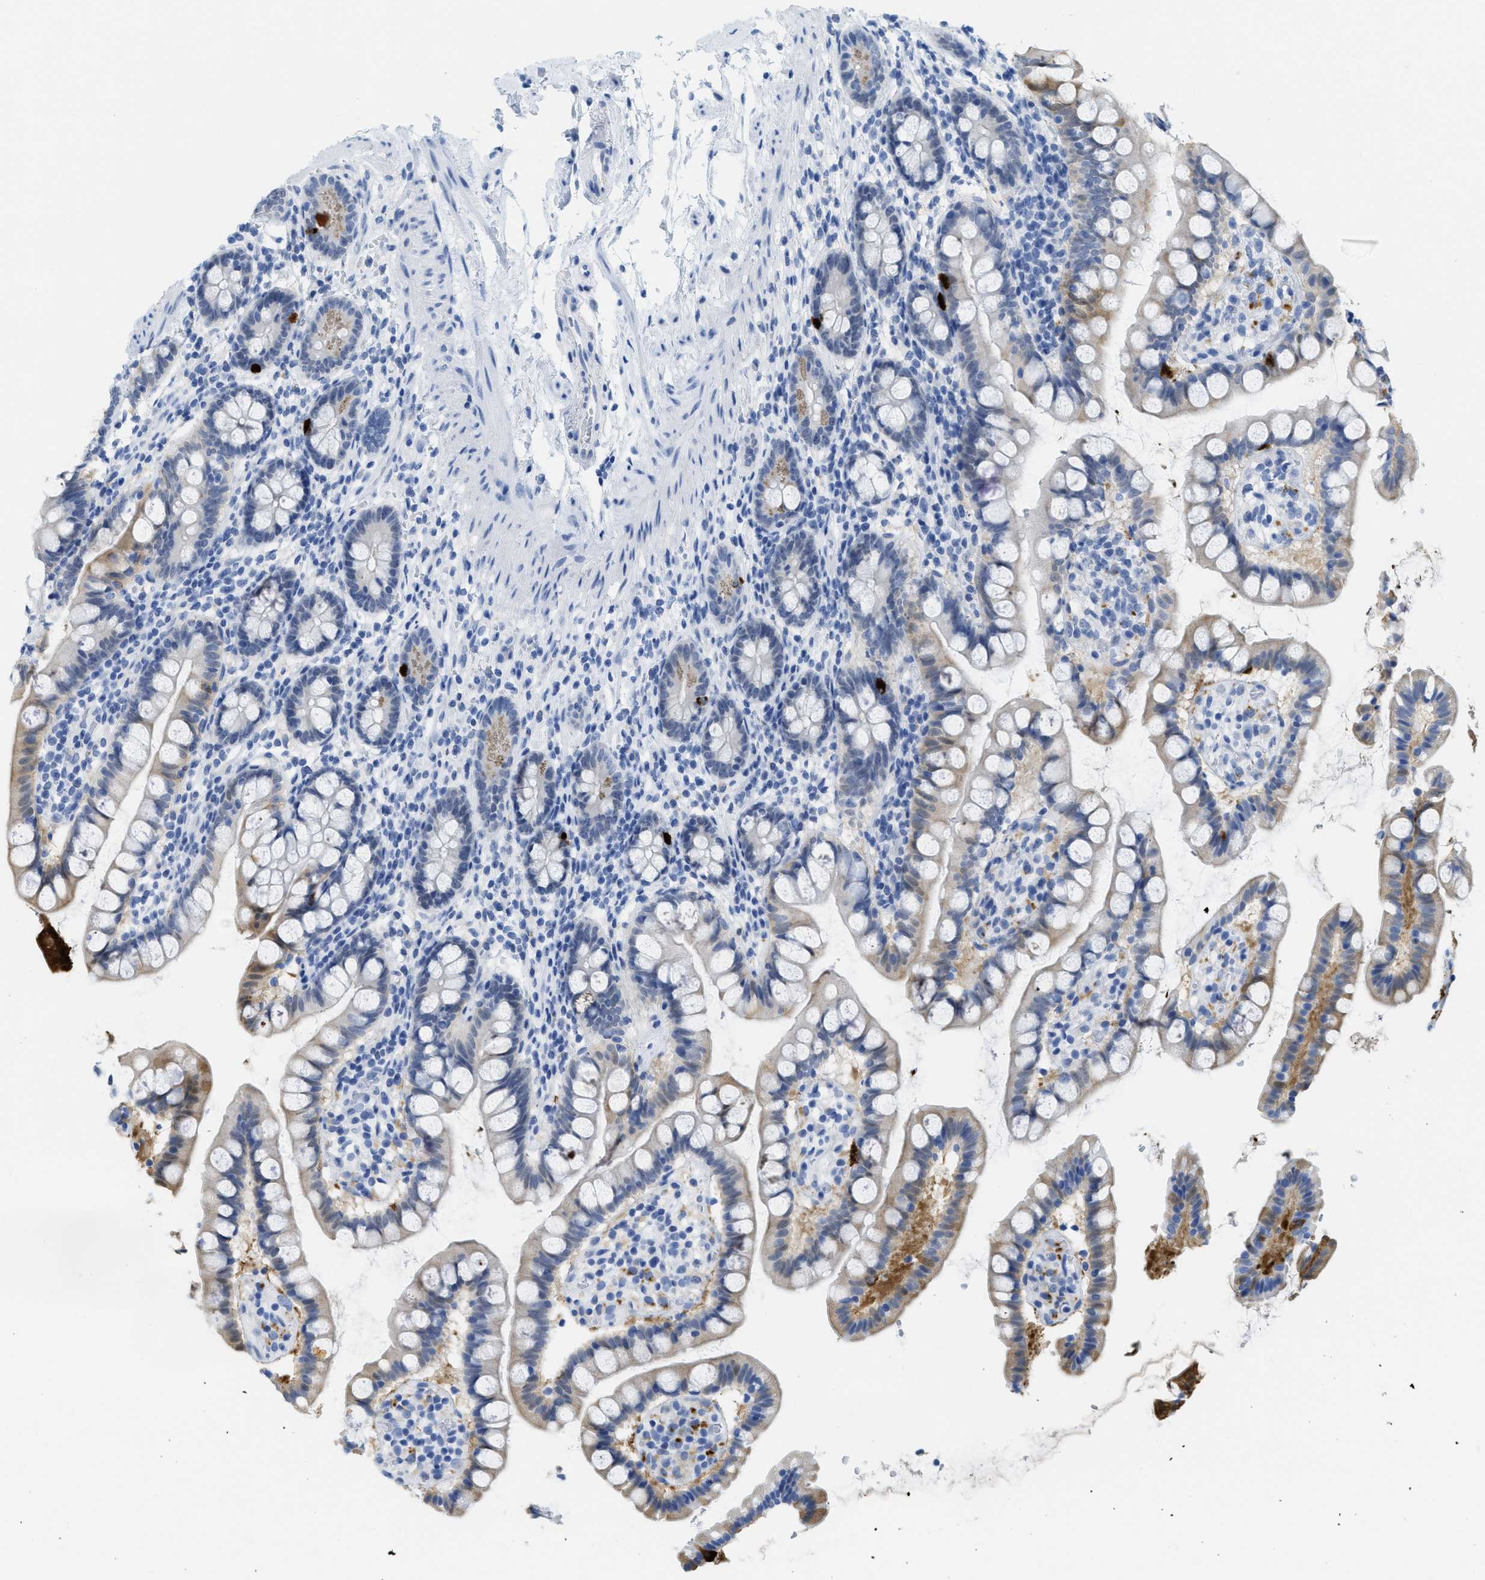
{"staining": {"intensity": "strong", "quantity": "25%-75%", "location": "cytoplasmic/membranous,nuclear"}, "tissue": "small intestine", "cell_type": "Glandular cells", "image_type": "normal", "snomed": [{"axis": "morphology", "description": "Normal tissue, NOS"}, {"axis": "topography", "description": "Small intestine"}], "caption": "The photomicrograph displays a brown stain indicating the presence of a protein in the cytoplasmic/membranous,nuclear of glandular cells in small intestine. Ihc stains the protein of interest in brown and the nuclei are stained blue.", "gene": "WDR4", "patient": {"sex": "female", "age": 84}}